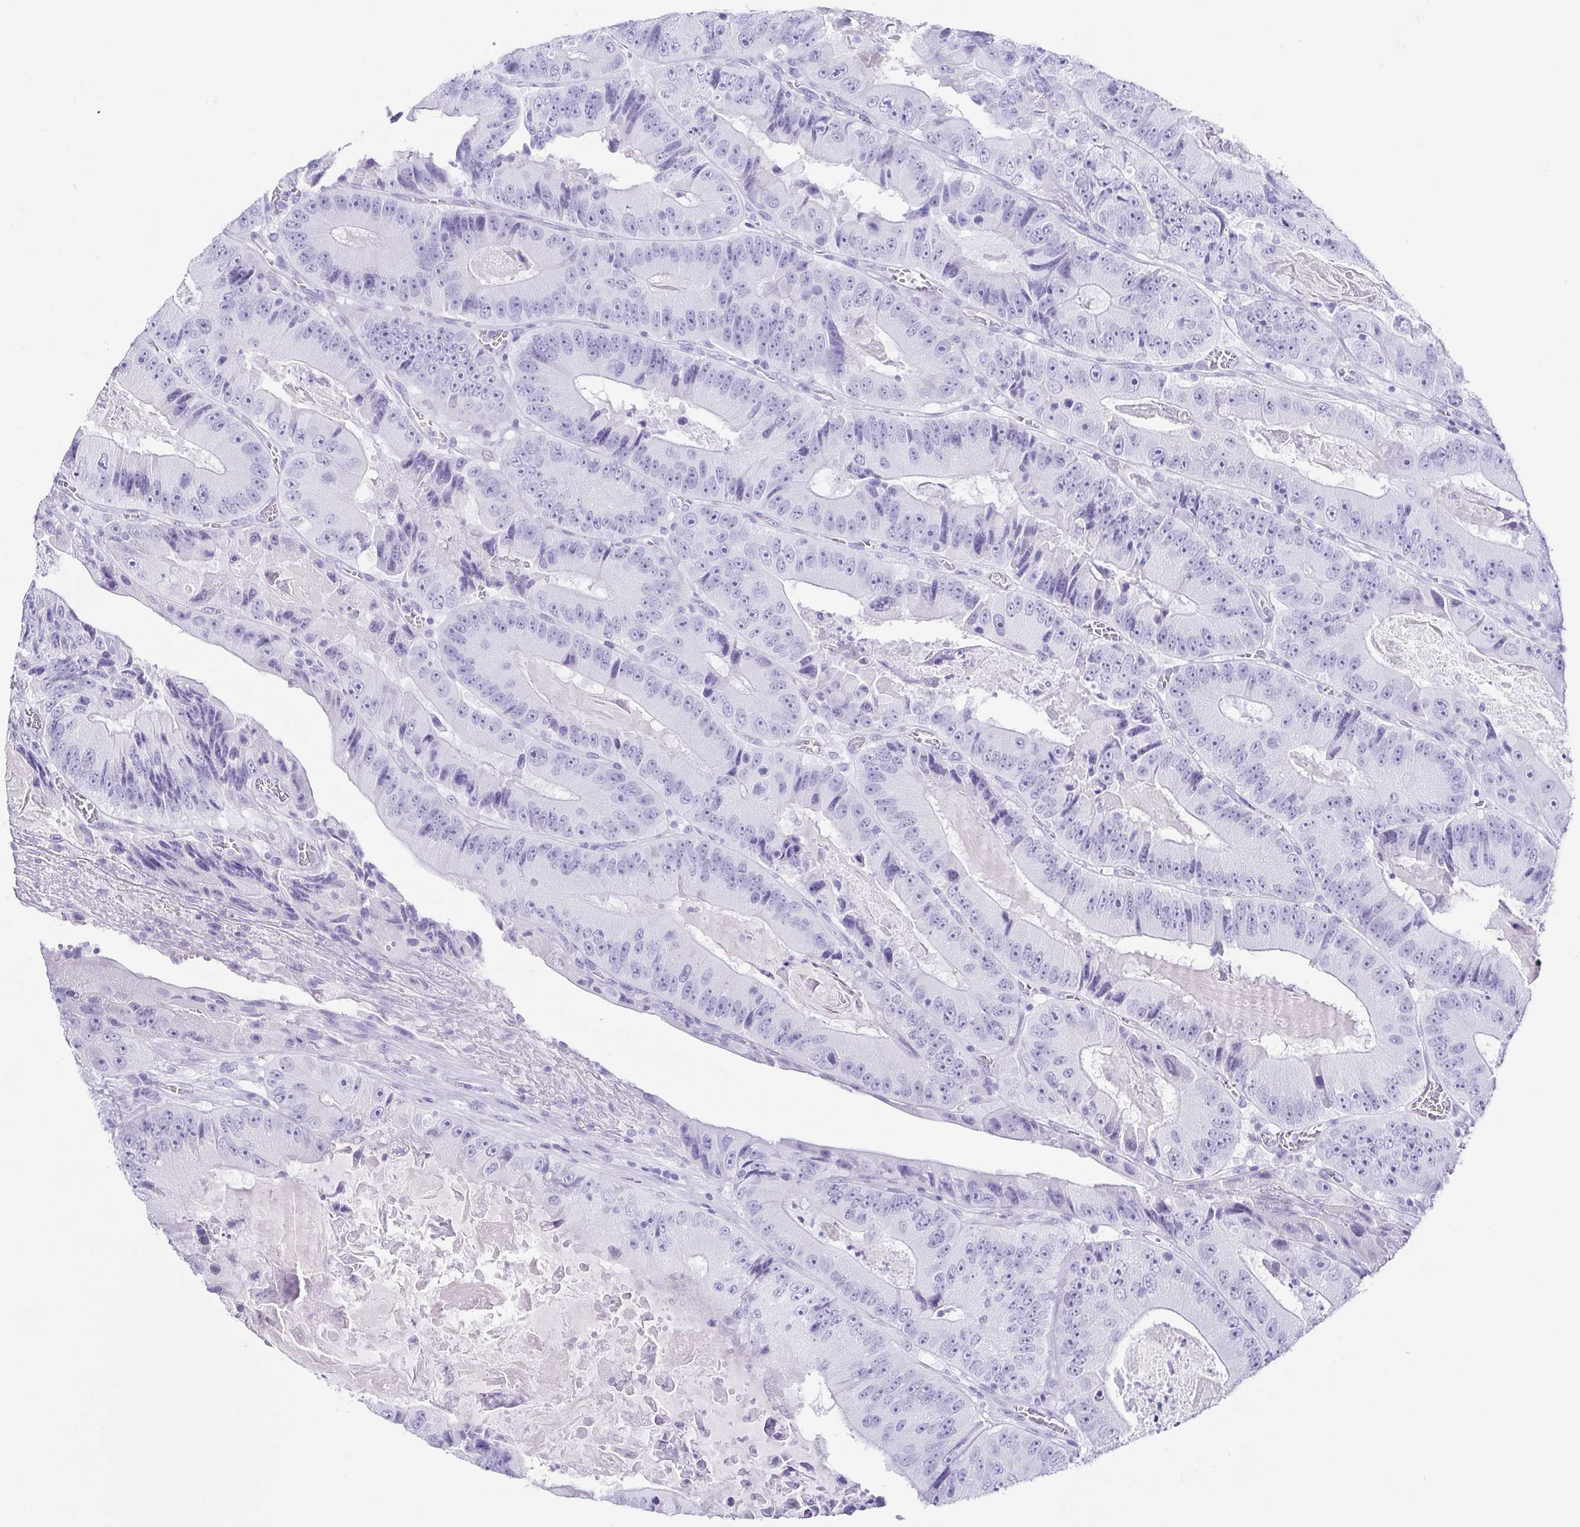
{"staining": {"intensity": "negative", "quantity": "none", "location": "none"}, "tissue": "colorectal cancer", "cell_type": "Tumor cells", "image_type": "cancer", "snomed": [{"axis": "morphology", "description": "Adenocarcinoma, NOS"}, {"axis": "topography", "description": "Colon"}], "caption": "Human colorectal adenocarcinoma stained for a protein using immunohistochemistry exhibits no staining in tumor cells.", "gene": "CD164L2", "patient": {"sex": "female", "age": 86}}